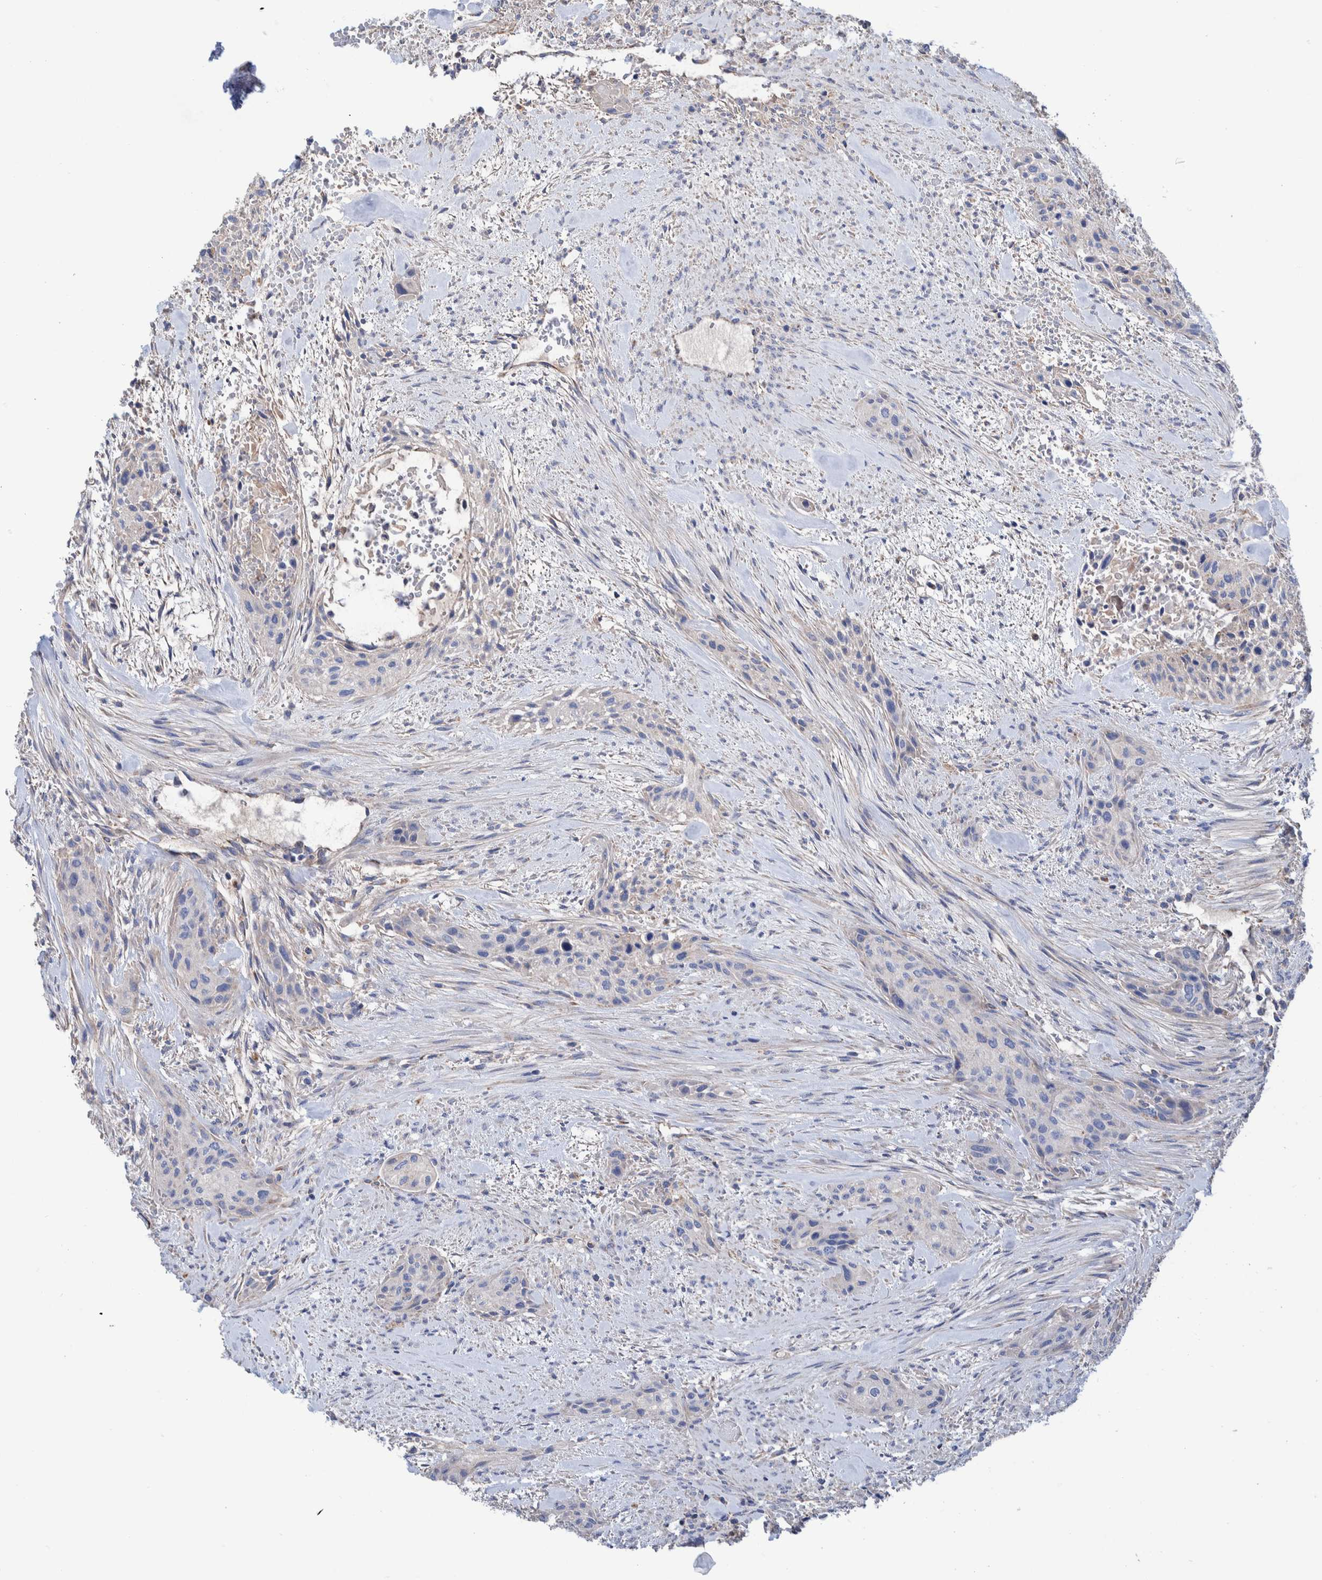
{"staining": {"intensity": "negative", "quantity": "none", "location": "none"}, "tissue": "urothelial cancer", "cell_type": "Tumor cells", "image_type": "cancer", "snomed": [{"axis": "morphology", "description": "Urothelial carcinoma, High grade"}, {"axis": "topography", "description": "Urinary bladder"}], "caption": "Urothelial carcinoma (high-grade) was stained to show a protein in brown. There is no significant staining in tumor cells. (Immunohistochemistry, brightfield microscopy, high magnification).", "gene": "DECR1", "patient": {"sex": "male", "age": 35}}